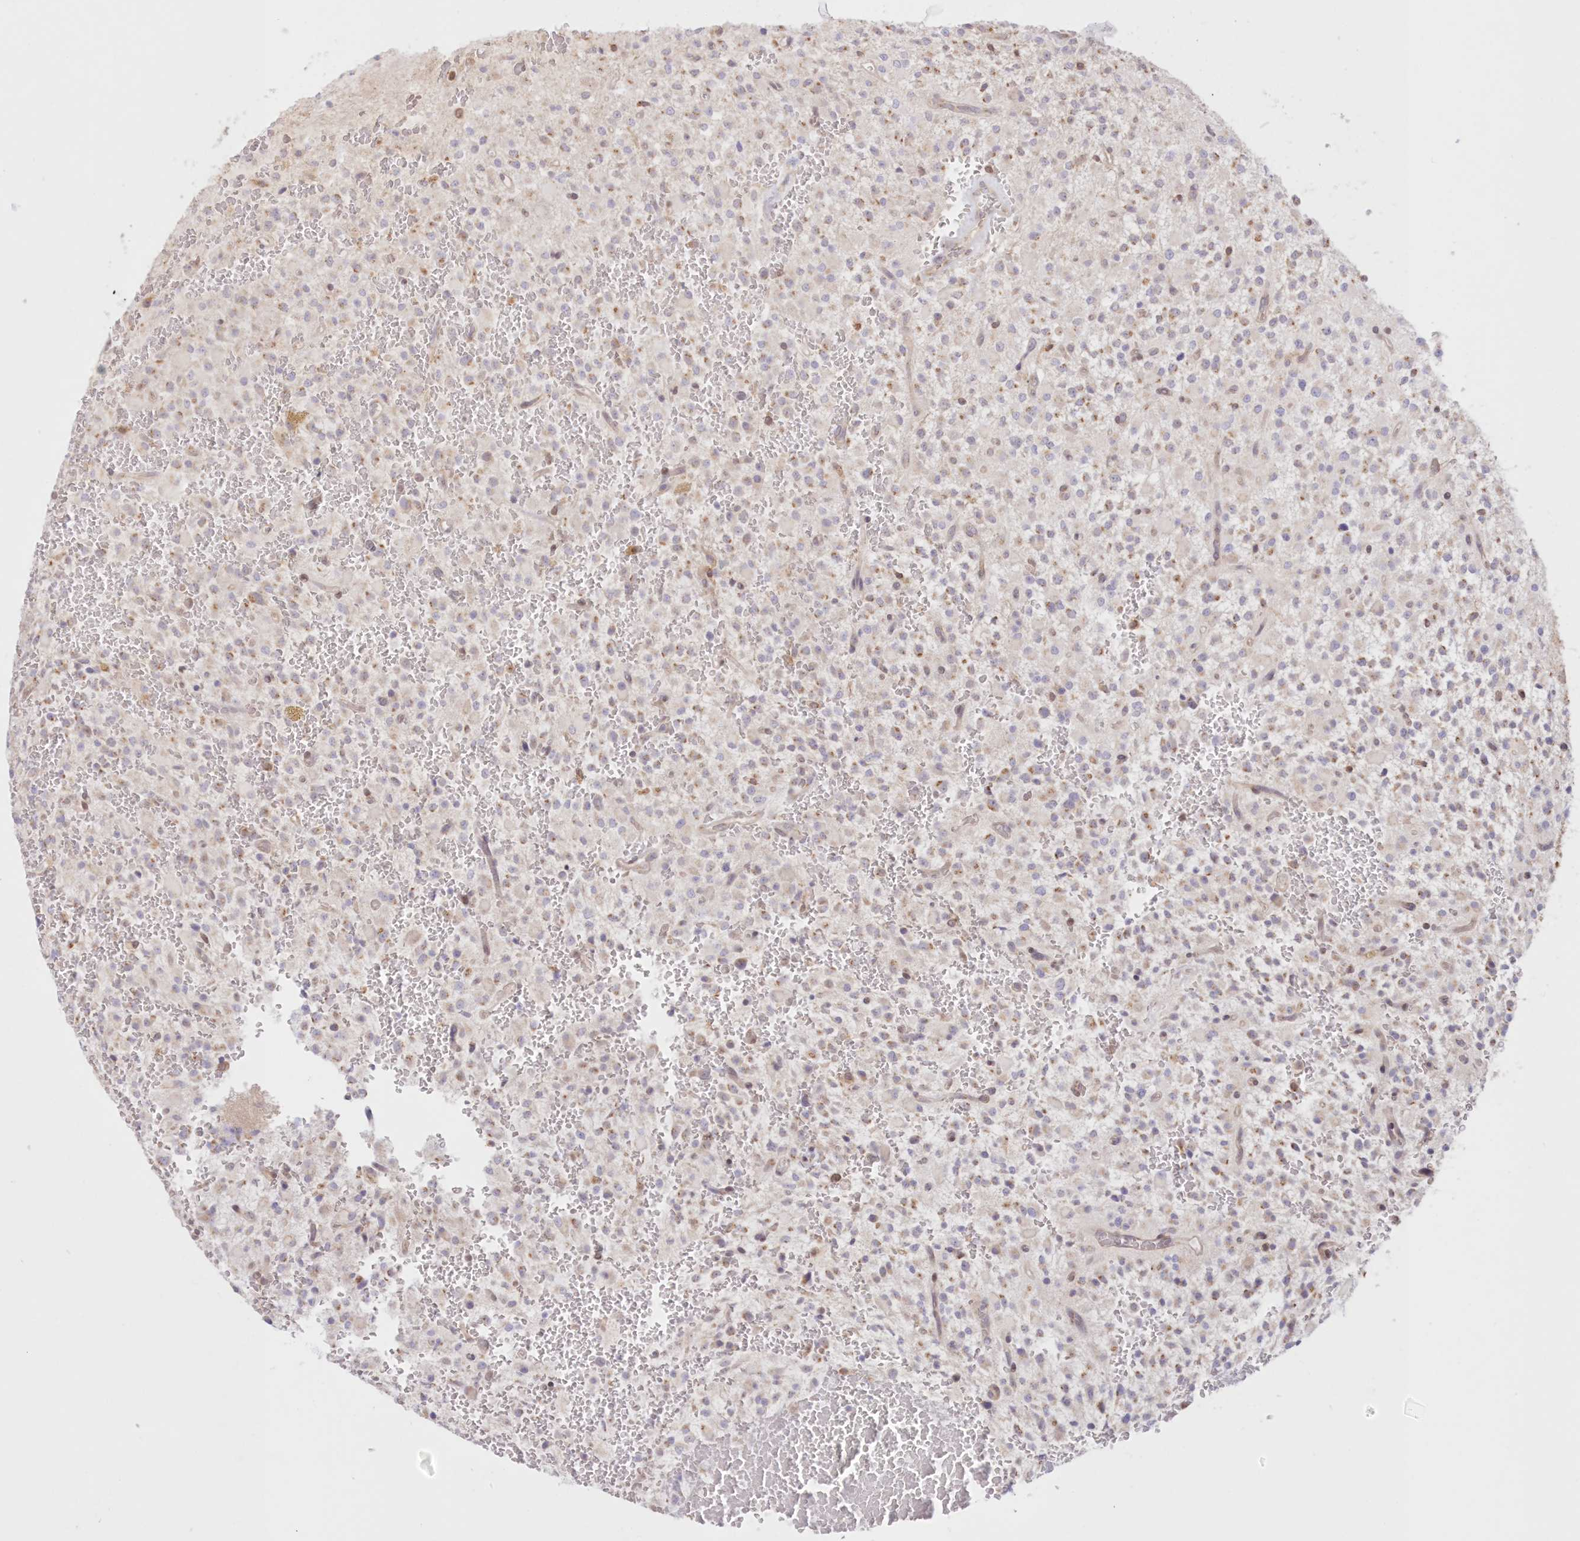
{"staining": {"intensity": "weak", "quantity": "25%-75%", "location": "cytoplasmic/membranous"}, "tissue": "glioma", "cell_type": "Tumor cells", "image_type": "cancer", "snomed": [{"axis": "morphology", "description": "Glioma, malignant, High grade"}, {"axis": "topography", "description": "Brain"}], "caption": "A photomicrograph of human malignant high-grade glioma stained for a protein demonstrates weak cytoplasmic/membranous brown staining in tumor cells.", "gene": "RNPEP", "patient": {"sex": "male", "age": 34}}